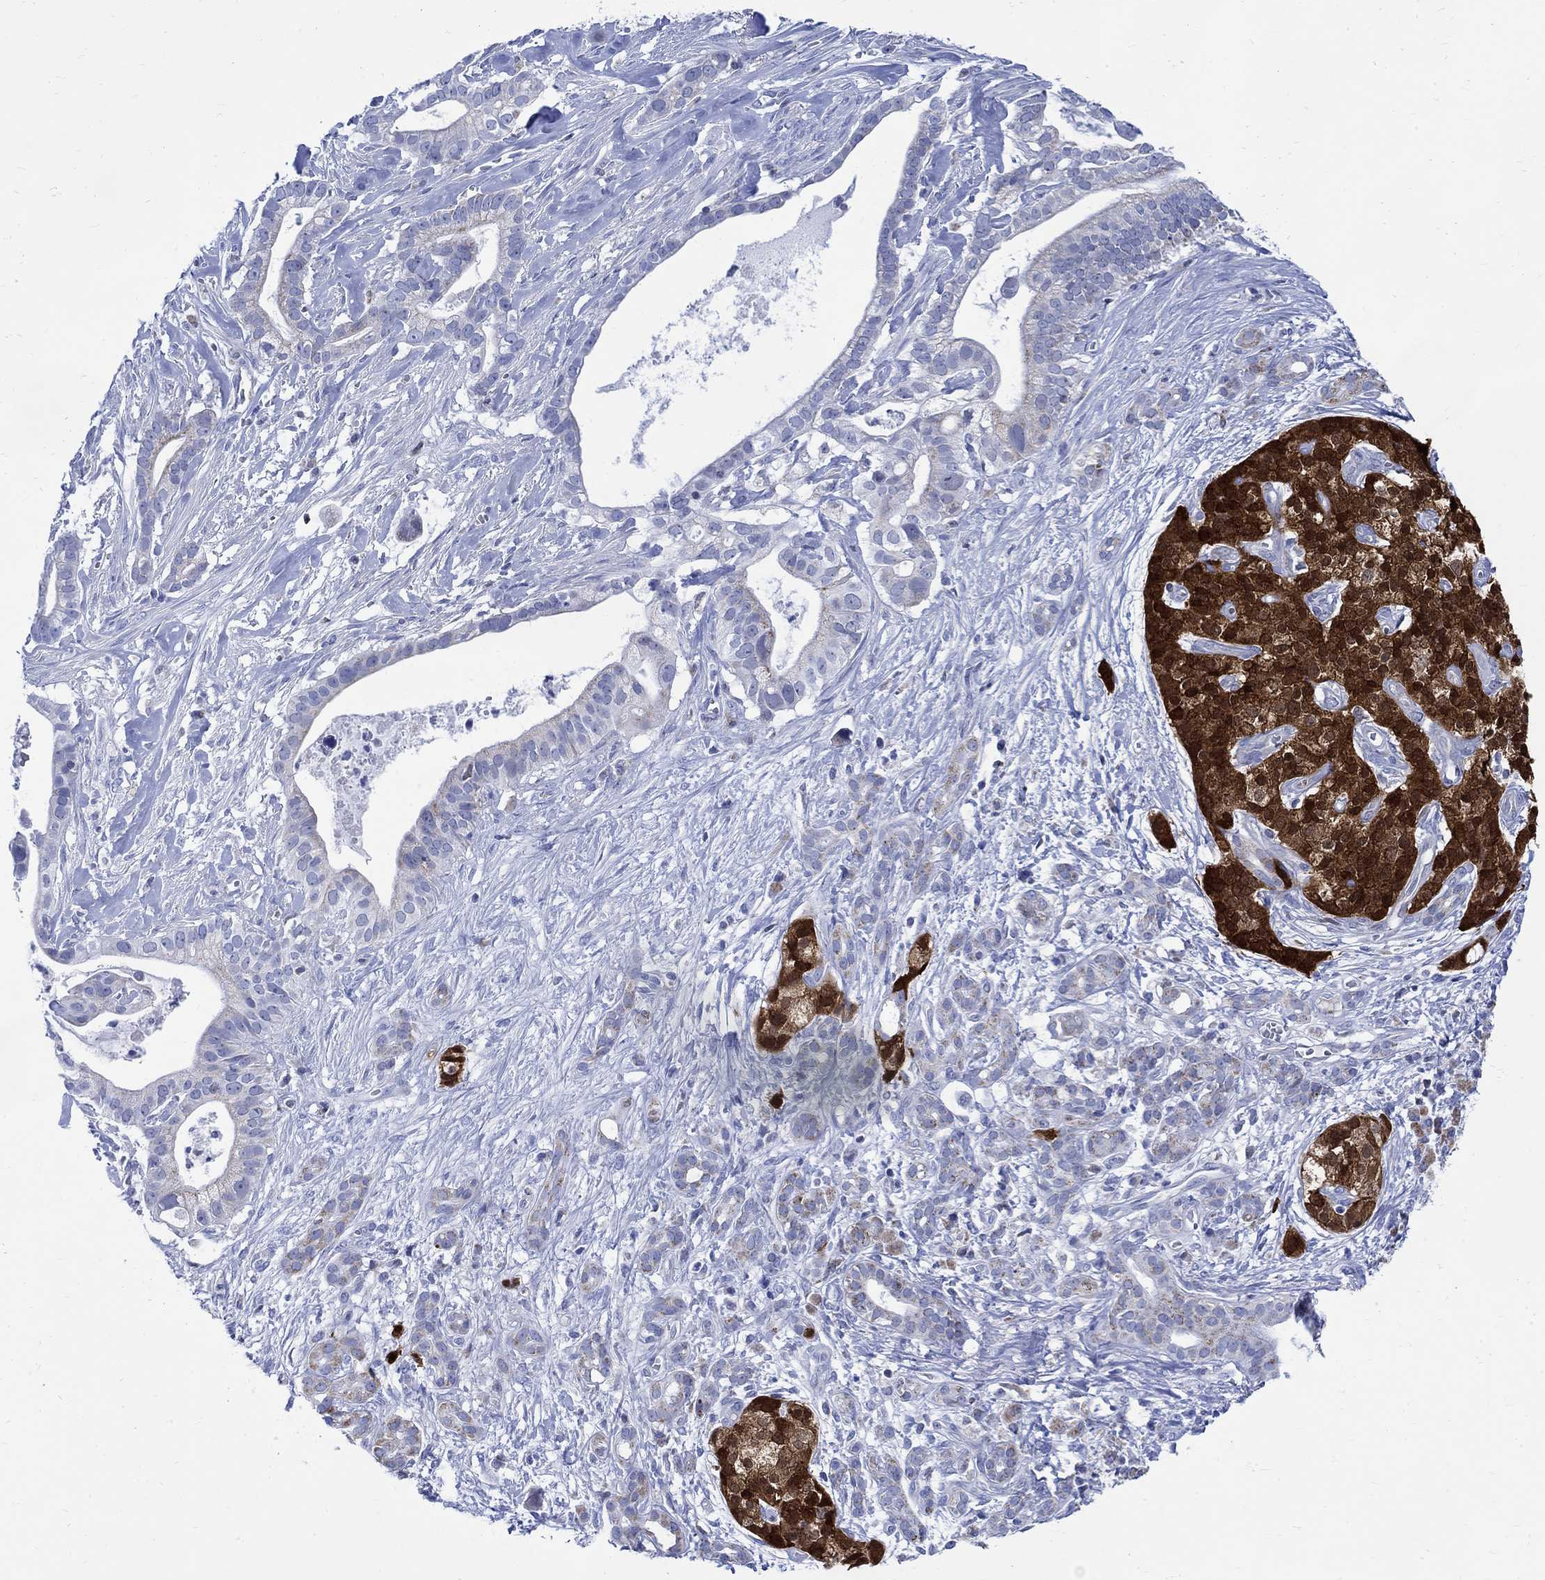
{"staining": {"intensity": "moderate", "quantity": "<25%", "location": "cytoplasmic/membranous"}, "tissue": "pancreatic cancer", "cell_type": "Tumor cells", "image_type": "cancer", "snomed": [{"axis": "morphology", "description": "Adenocarcinoma, NOS"}, {"axis": "topography", "description": "Pancreas"}], "caption": "Immunohistochemistry (IHC) histopathology image of neoplastic tissue: human pancreatic adenocarcinoma stained using immunohistochemistry shows low levels of moderate protein expression localized specifically in the cytoplasmic/membranous of tumor cells, appearing as a cytoplasmic/membranous brown color.", "gene": "CPLX2", "patient": {"sex": "male", "age": 61}}